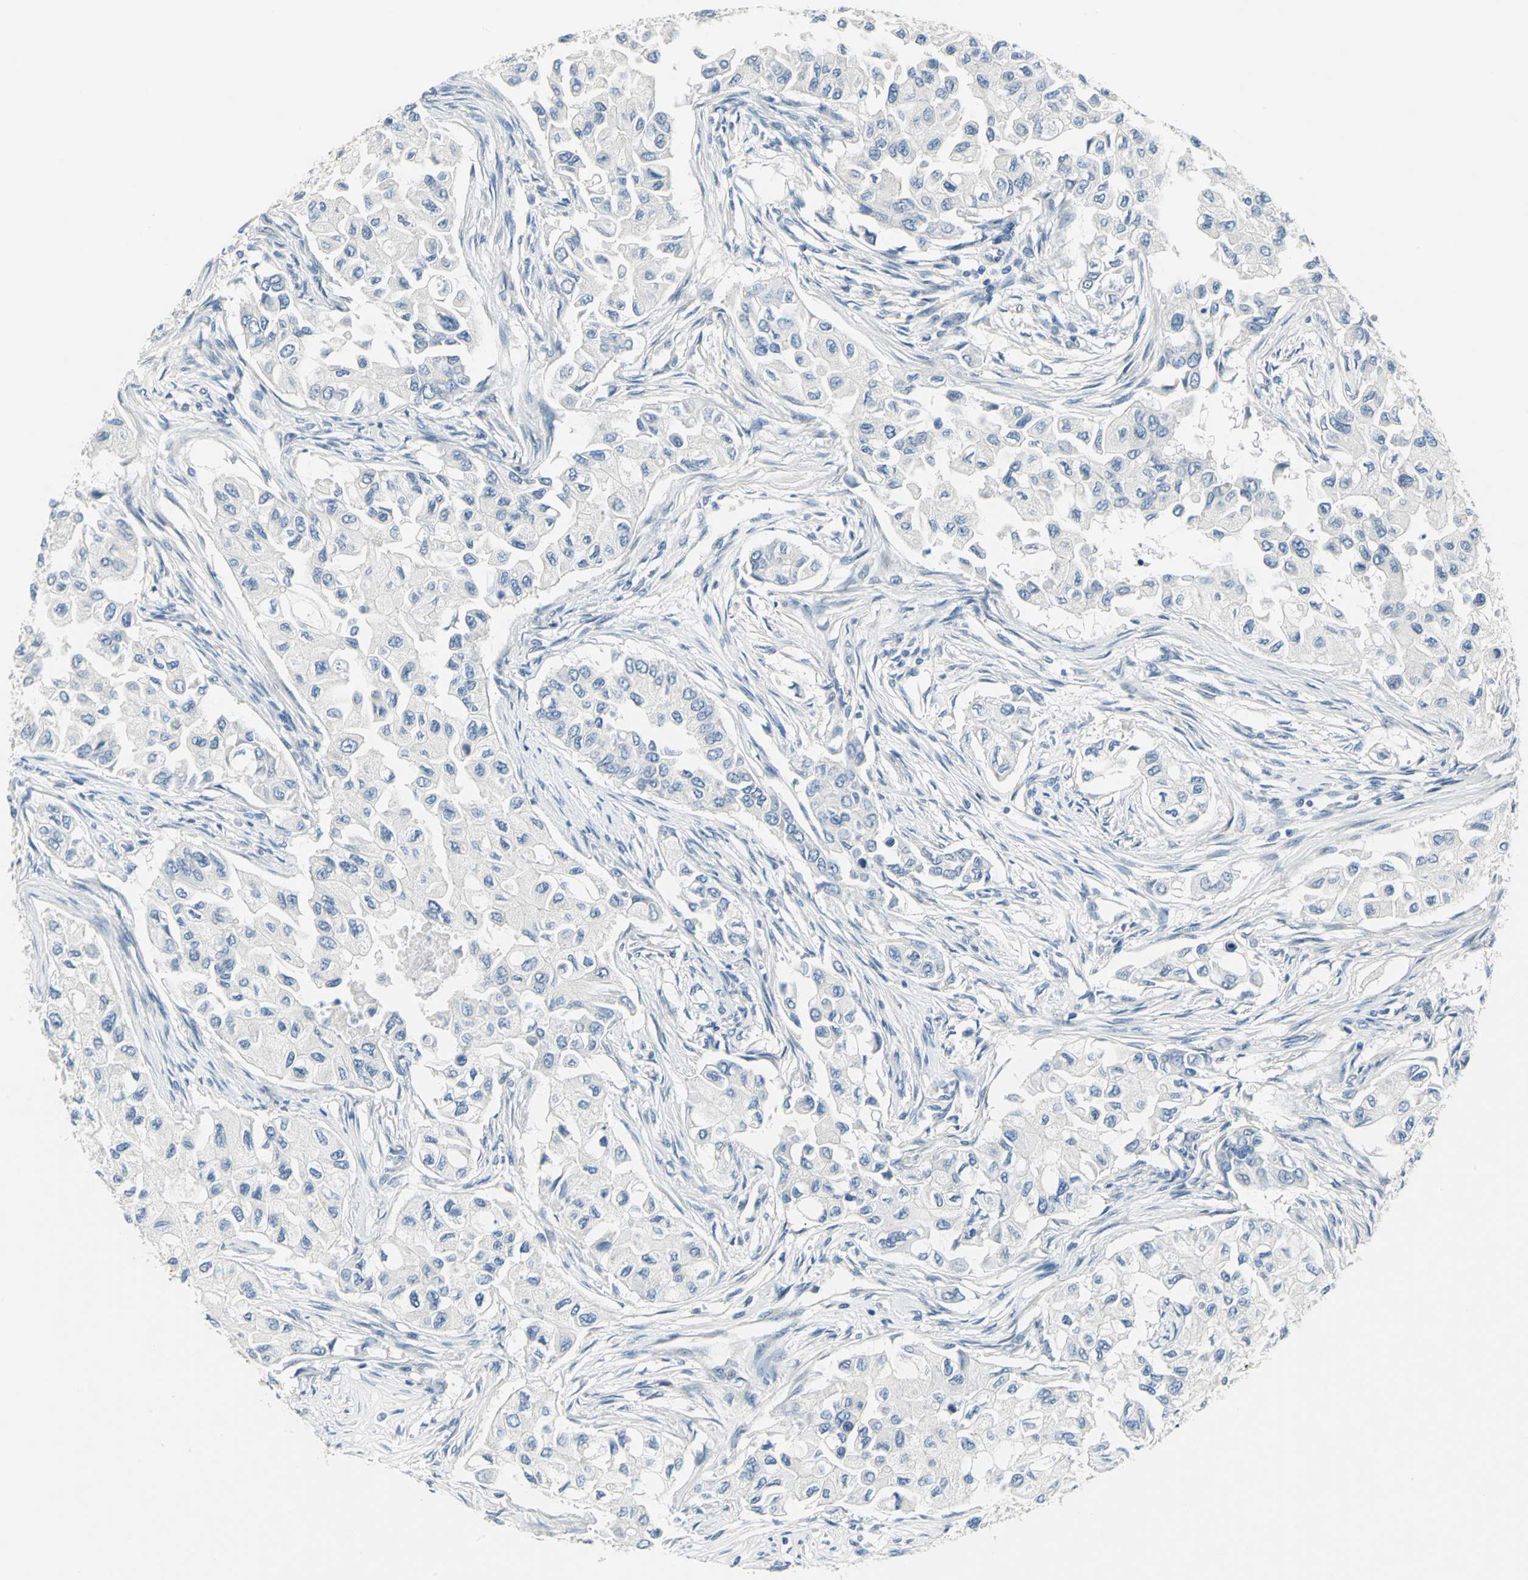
{"staining": {"intensity": "negative", "quantity": "none", "location": "none"}, "tissue": "breast cancer", "cell_type": "Tumor cells", "image_type": "cancer", "snomed": [{"axis": "morphology", "description": "Normal tissue, NOS"}, {"axis": "morphology", "description": "Duct carcinoma"}, {"axis": "topography", "description": "Breast"}], "caption": "Breast cancer was stained to show a protein in brown. There is no significant staining in tumor cells.", "gene": "RIPOR1", "patient": {"sex": "female", "age": 49}}